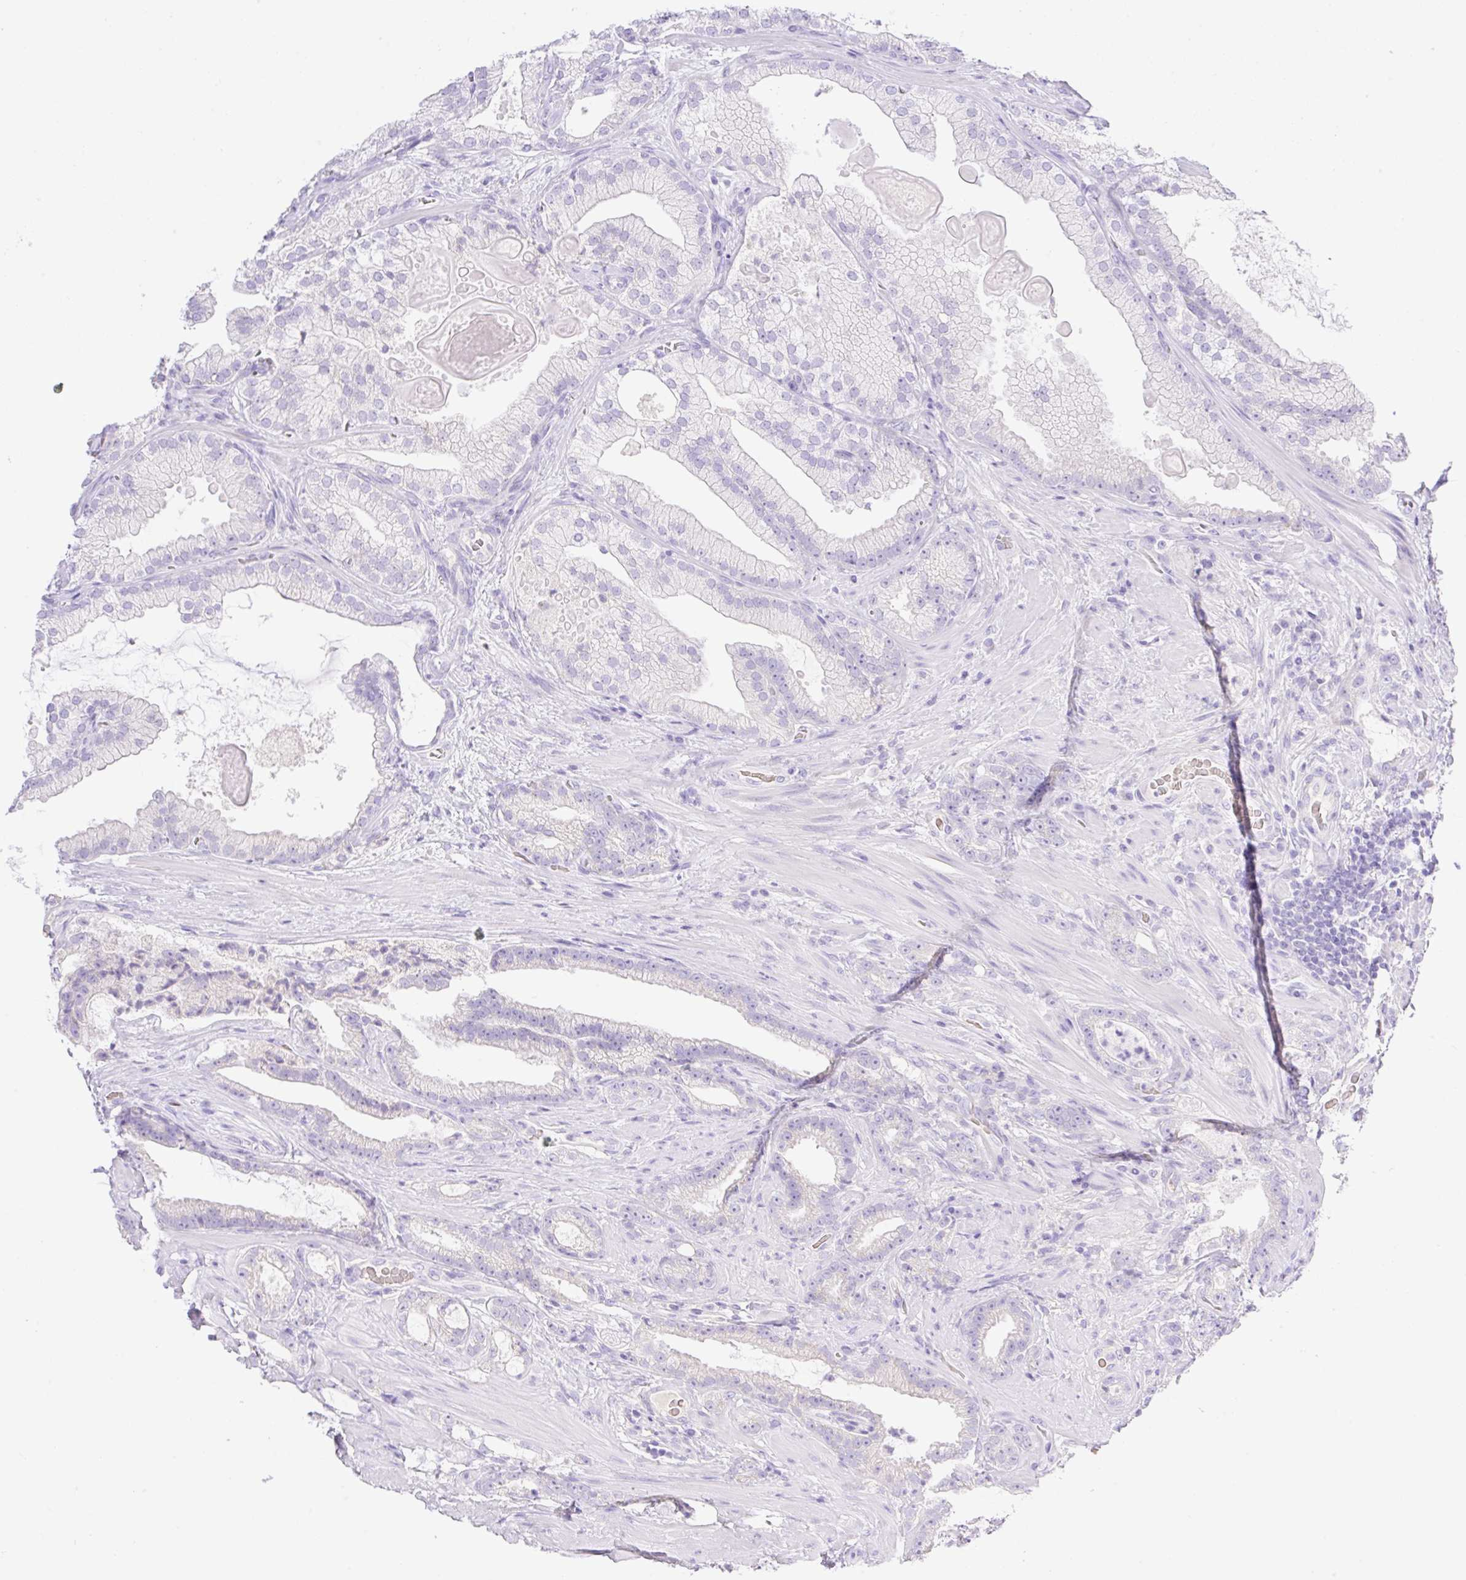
{"staining": {"intensity": "negative", "quantity": "none", "location": "none"}, "tissue": "prostate cancer", "cell_type": "Tumor cells", "image_type": "cancer", "snomed": [{"axis": "morphology", "description": "Adenocarcinoma, High grade"}, {"axis": "topography", "description": "Prostate"}], "caption": "This image is of prostate adenocarcinoma (high-grade) stained with immunohistochemistry to label a protein in brown with the nuclei are counter-stained blue. There is no expression in tumor cells. (DAB immunohistochemistry, high magnification).", "gene": "CDX1", "patient": {"sex": "male", "age": 68}}